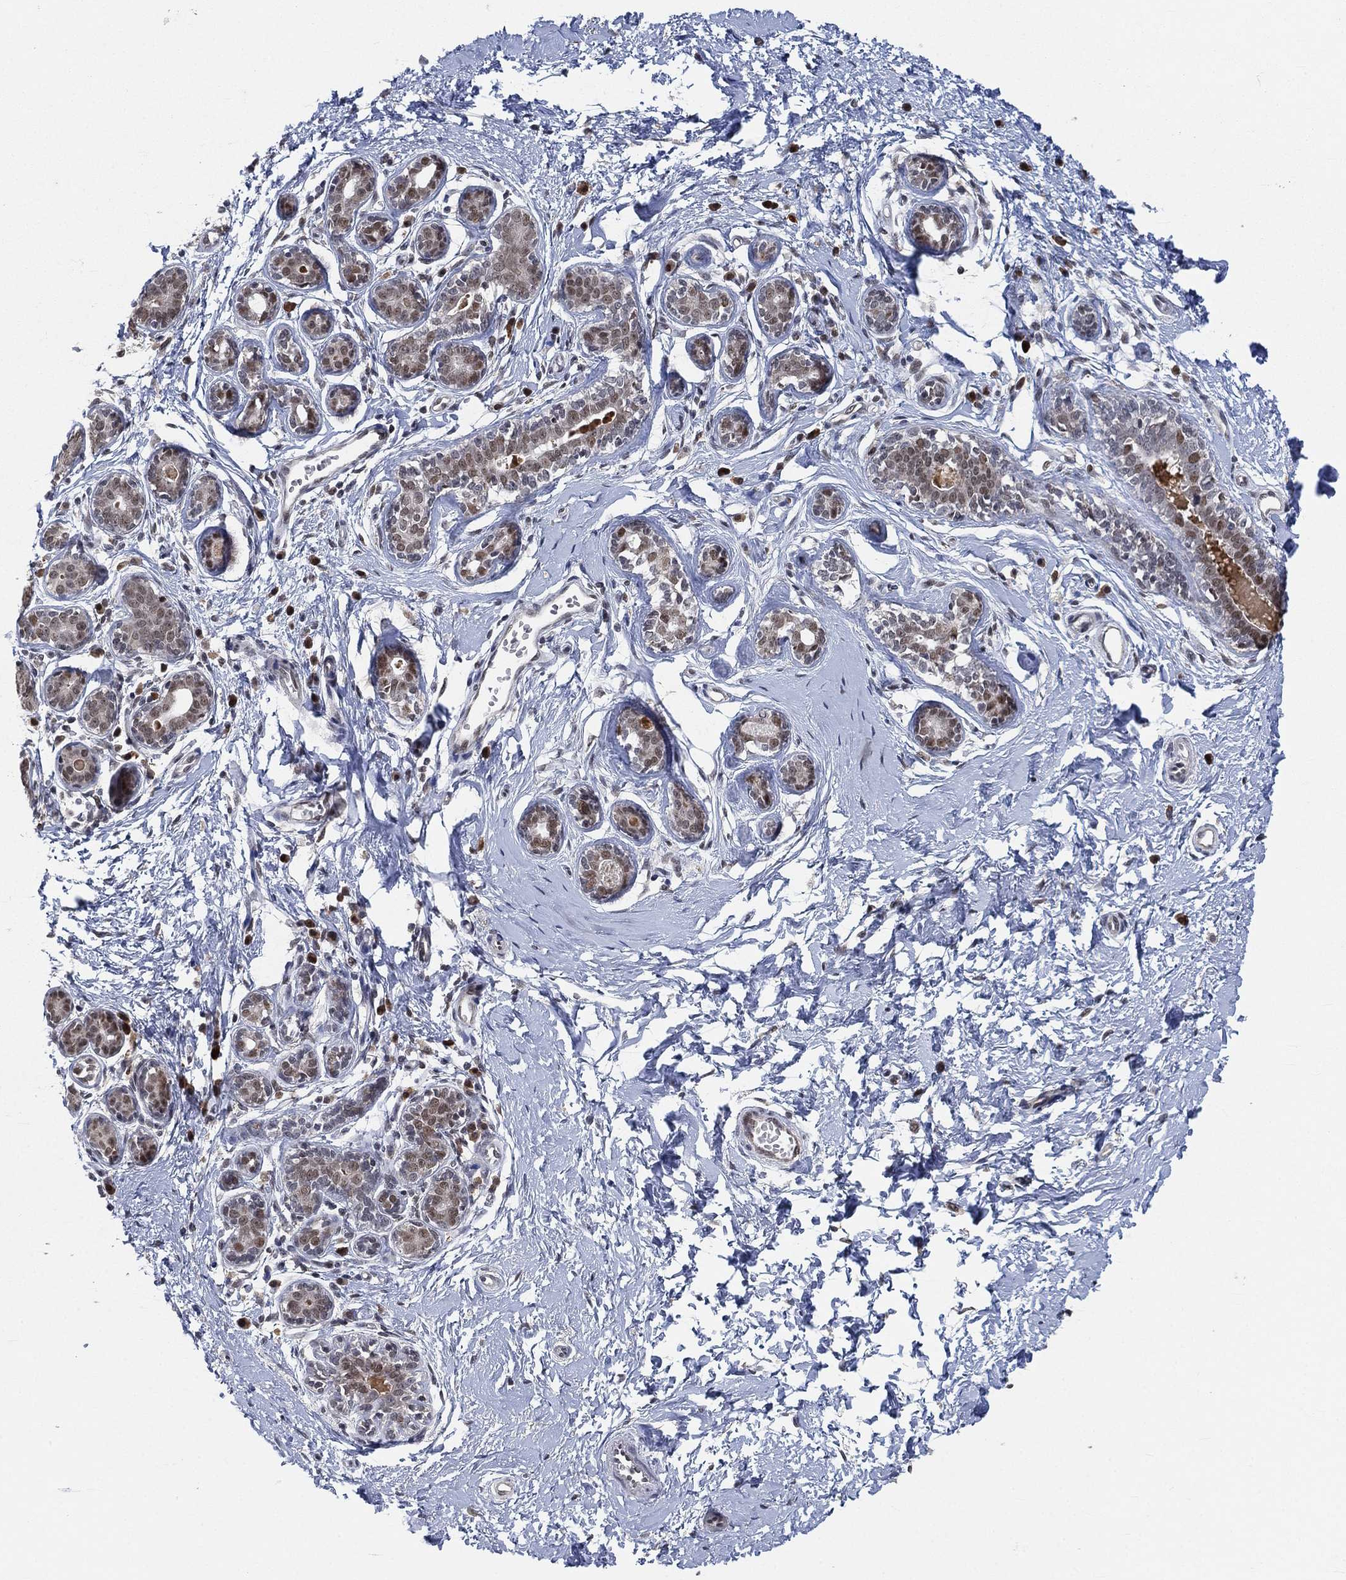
{"staining": {"intensity": "moderate", "quantity": "<25%", "location": "nuclear"}, "tissue": "breast", "cell_type": "Adipocytes", "image_type": "normal", "snomed": [{"axis": "morphology", "description": "Normal tissue, NOS"}, {"axis": "topography", "description": "Breast"}], "caption": "Breast was stained to show a protein in brown. There is low levels of moderate nuclear expression in approximately <25% of adipocytes. The protein of interest is stained brown, and the nuclei are stained in blue (DAB IHC with brightfield microscopy, high magnification).", "gene": "YLPM1", "patient": {"sex": "female", "age": 37}}